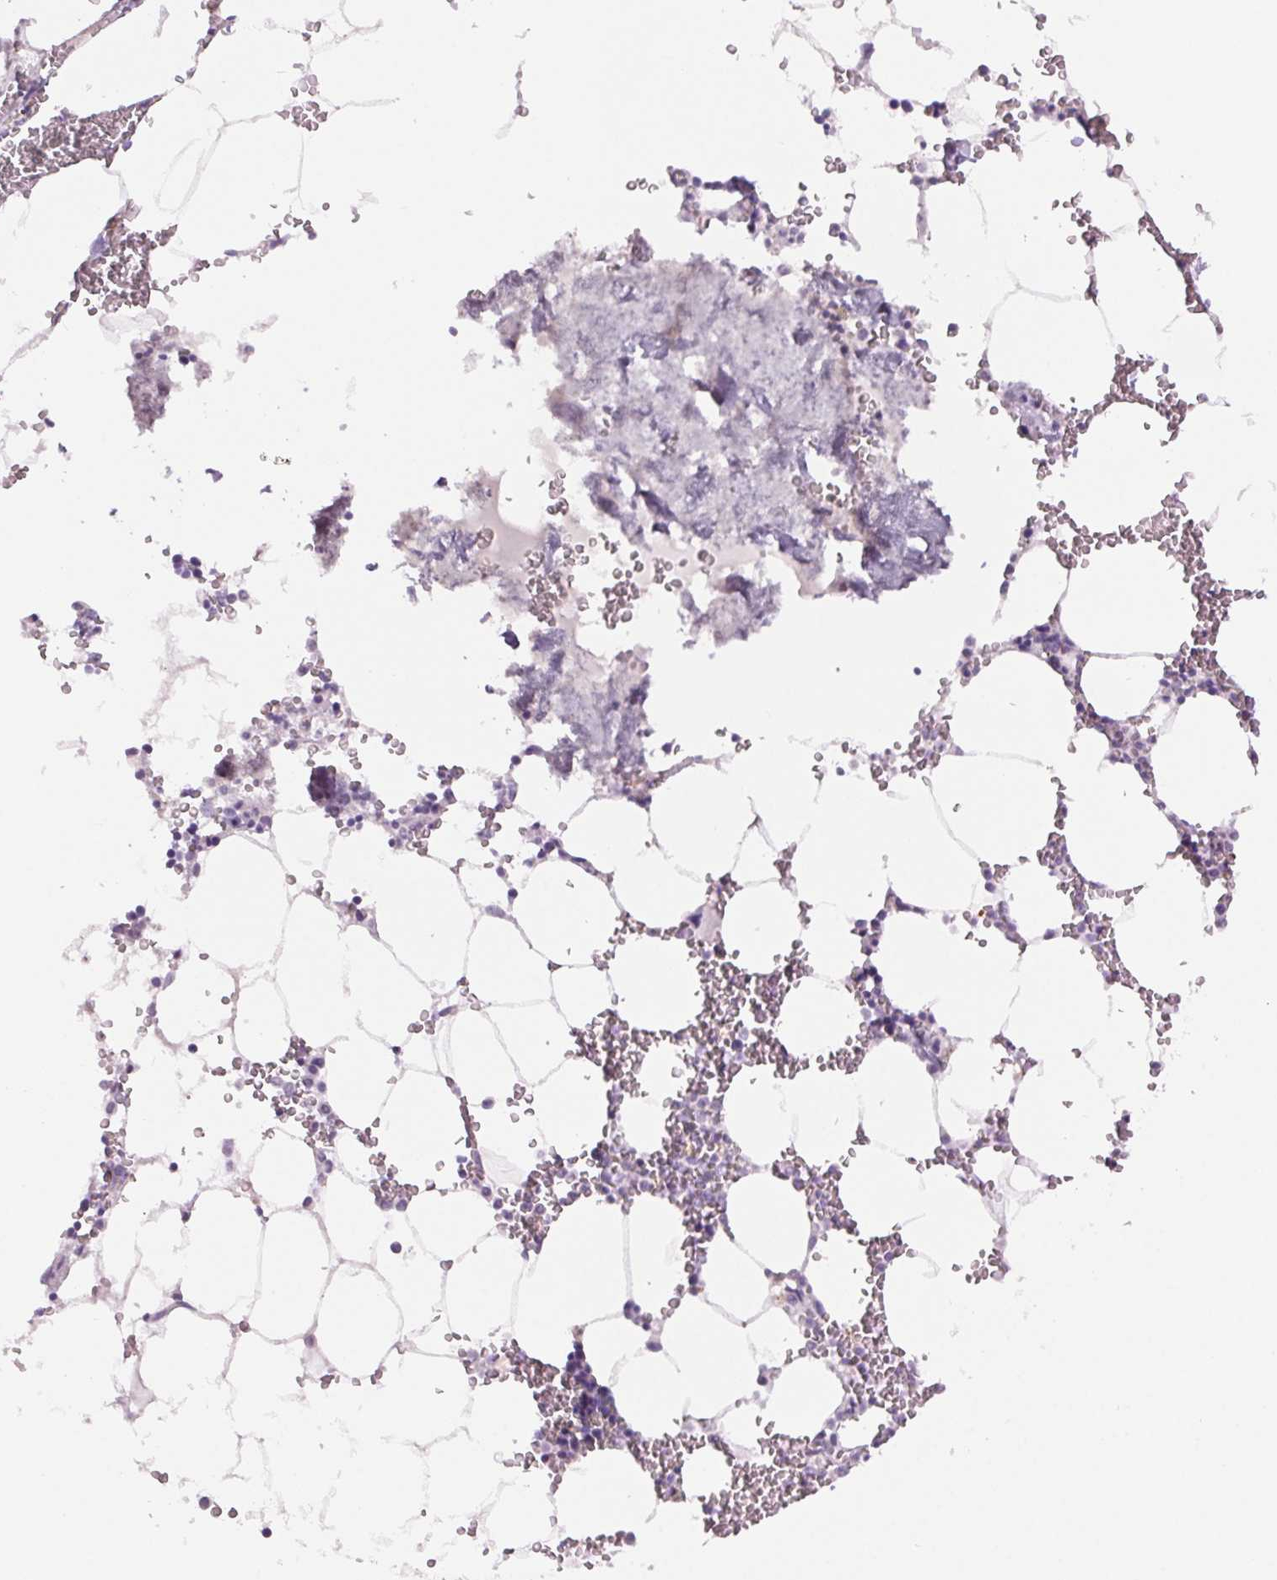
{"staining": {"intensity": "negative", "quantity": "none", "location": "none"}, "tissue": "bone marrow", "cell_type": "Hematopoietic cells", "image_type": "normal", "snomed": [{"axis": "morphology", "description": "Normal tissue, NOS"}, {"axis": "topography", "description": "Bone marrow"}], "caption": "Bone marrow was stained to show a protein in brown. There is no significant staining in hematopoietic cells. (Brightfield microscopy of DAB (3,3'-diaminobenzidine) immunohistochemistry at high magnification).", "gene": "SLC6A19", "patient": {"sex": "male", "age": 54}}